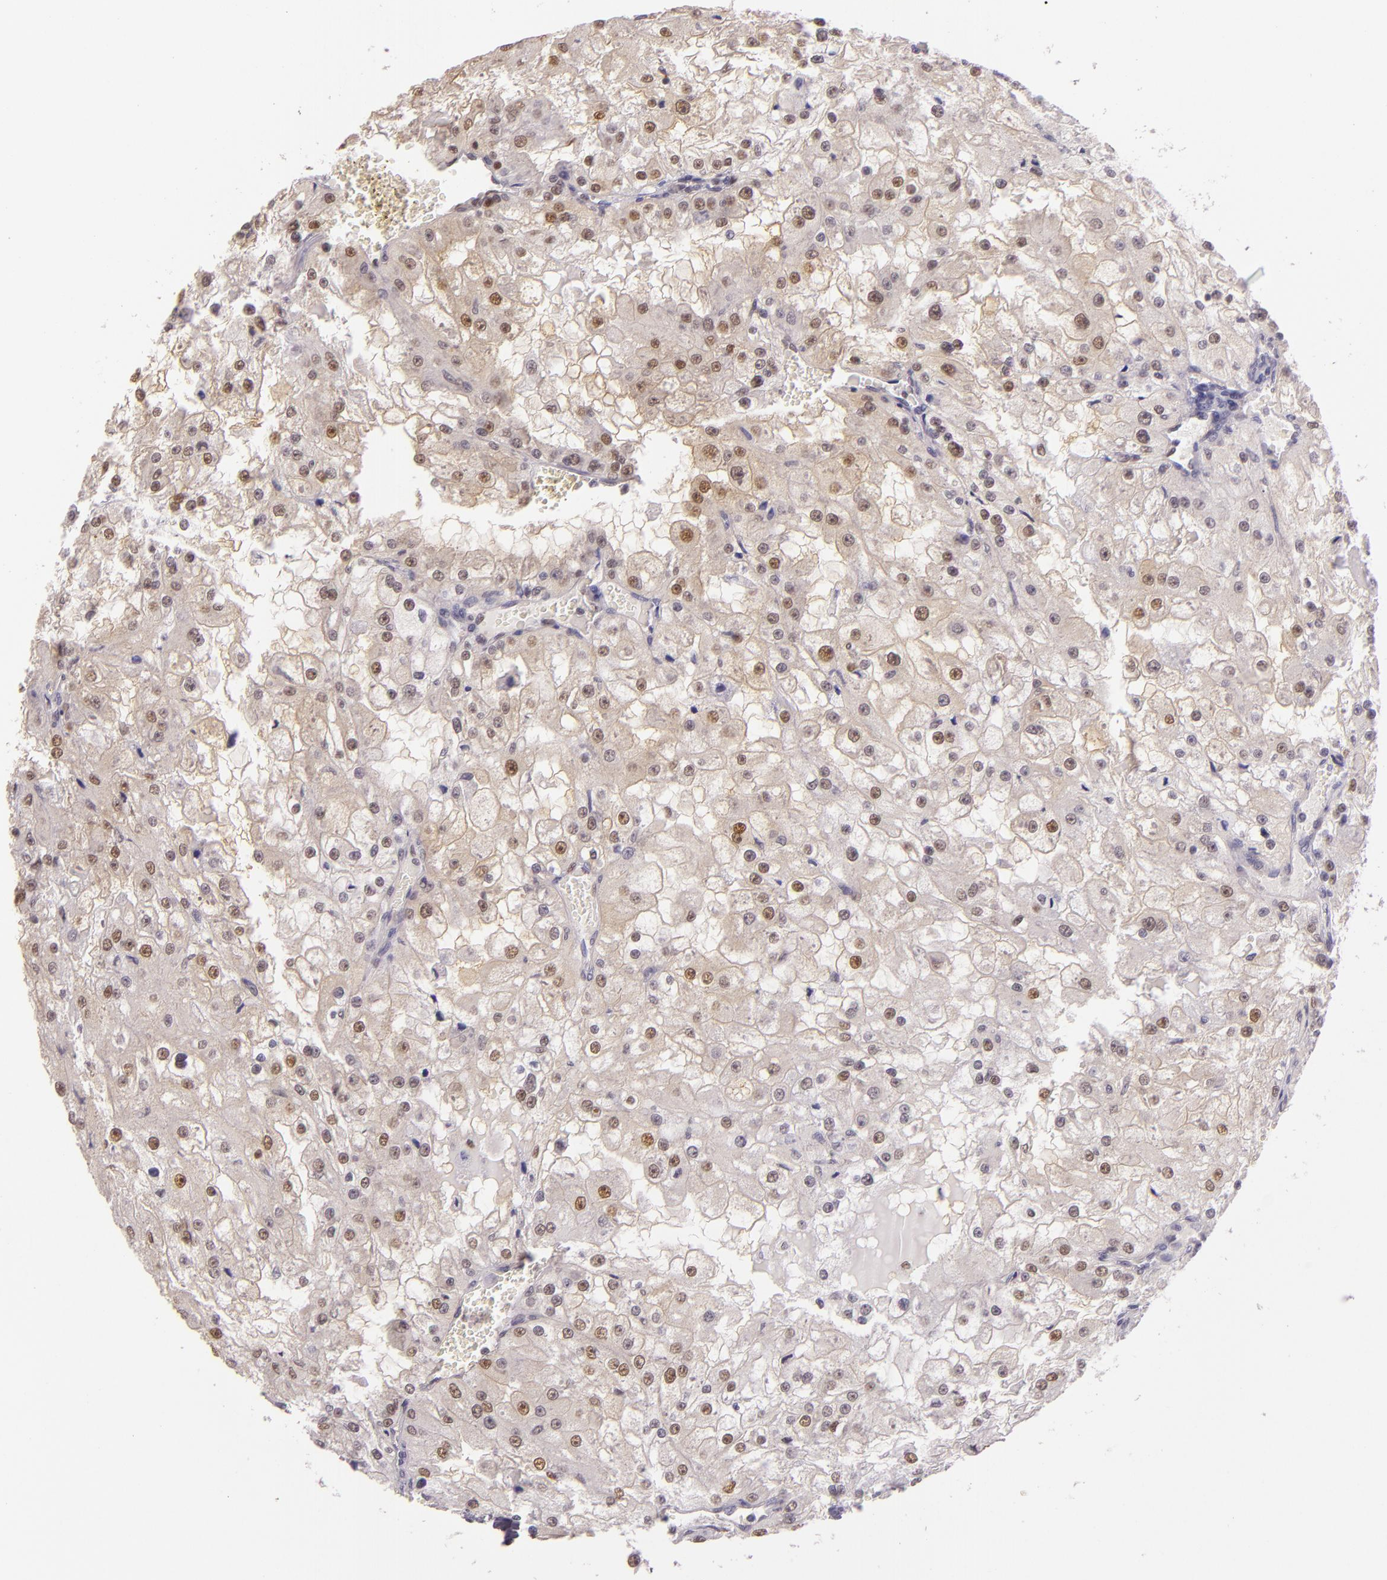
{"staining": {"intensity": "moderate", "quantity": "25%-75%", "location": "cytoplasmic/membranous,nuclear"}, "tissue": "renal cancer", "cell_type": "Tumor cells", "image_type": "cancer", "snomed": [{"axis": "morphology", "description": "Adenocarcinoma, NOS"}, {"axis": "topography", "description": "Kidney"}], "caption": "IHC staining of renal cancer (adenocarcinoma), which shows medium levels of moderate cytoplasmic/membranous and nuclear positivity in approximately 25%-75% of tumor cells indicating moderate cytoplasmic/membranous and nuclear protein expression. The staining was performed using DAB (3,3'-diaminobenzidine) (brown) for protein detection and nuclei were counterstained in hematoxylin (blue).", "gene": "HSPA8", "patient": {"sex": "female", "age": 74}}